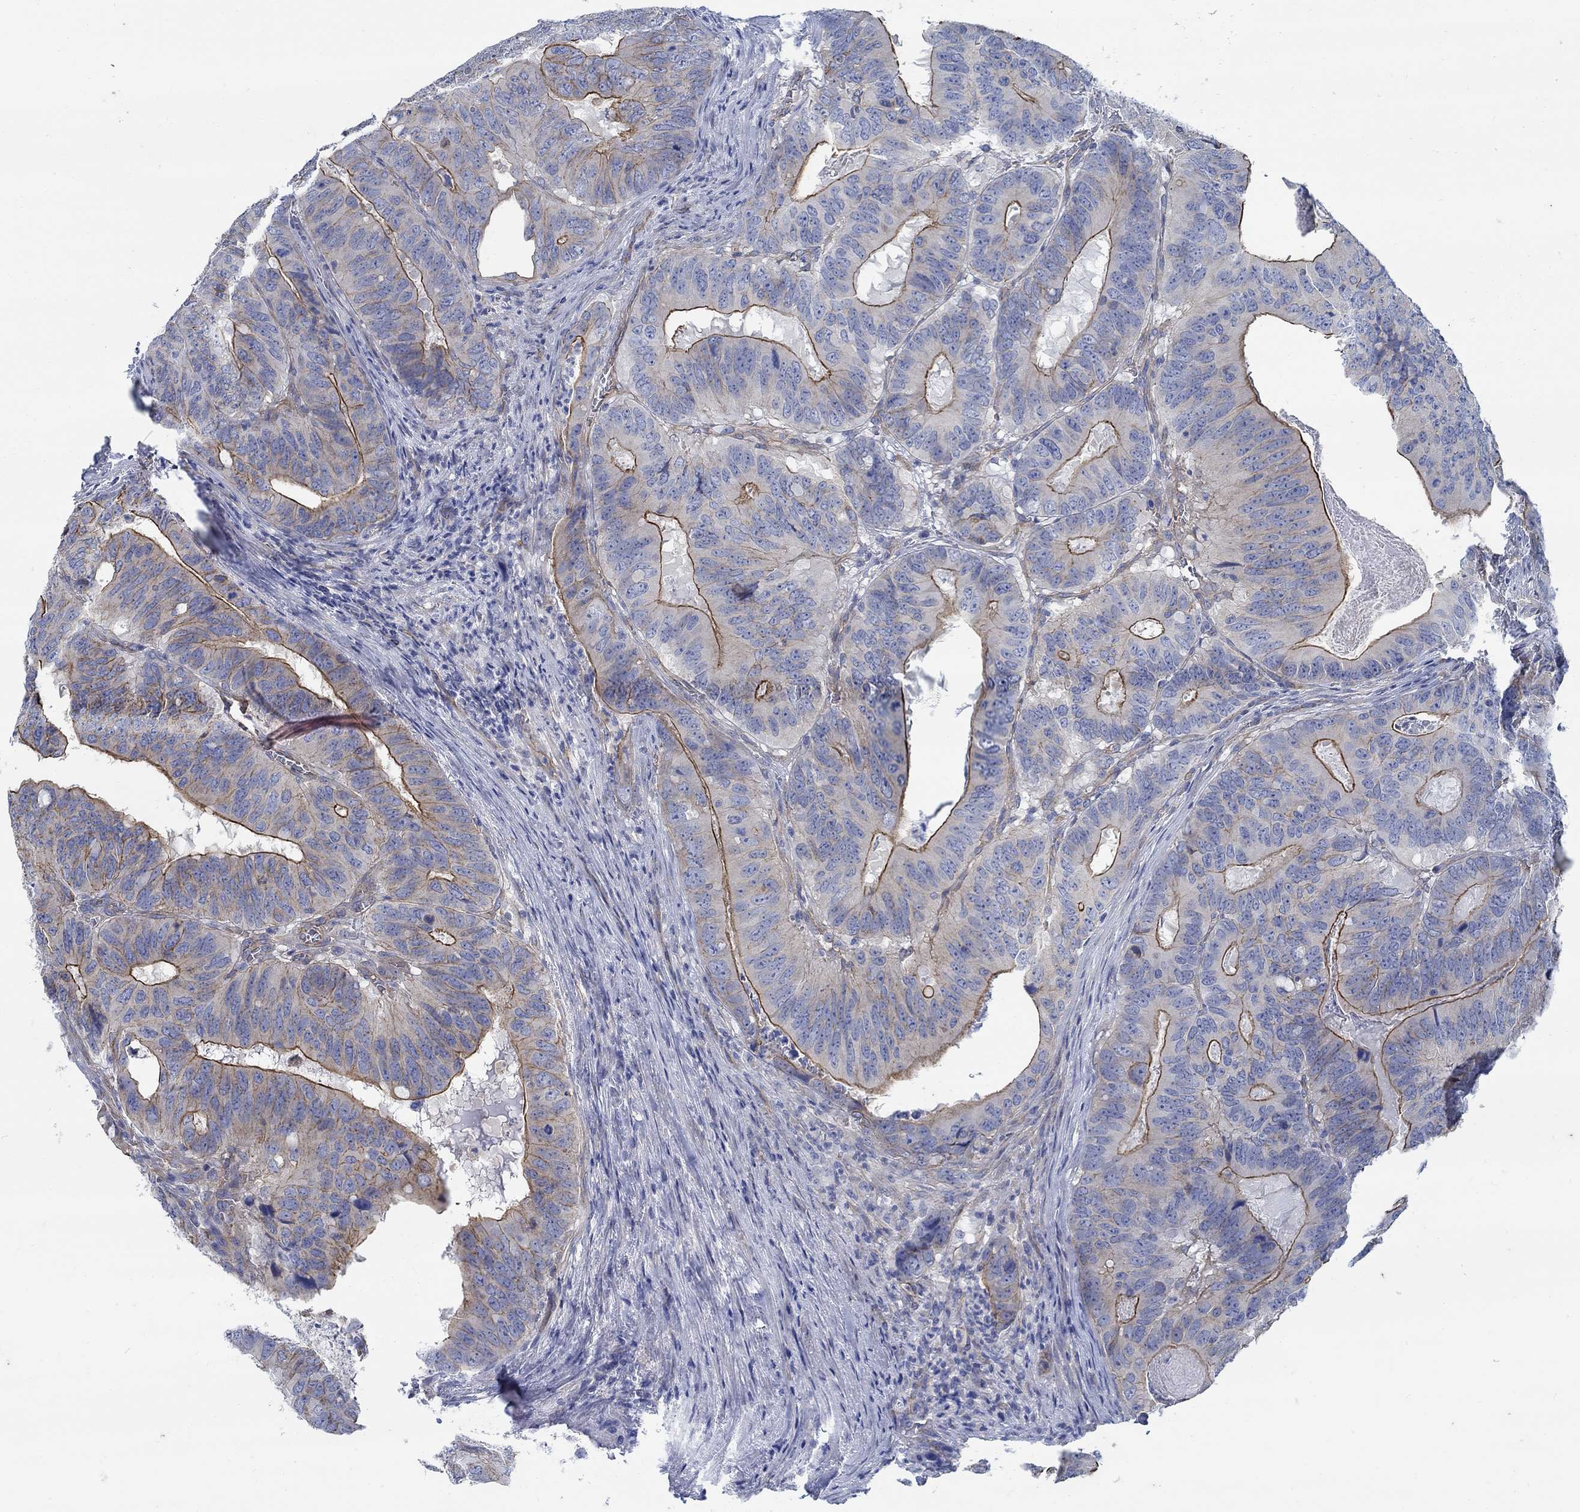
{"staining": {"intensity": "strong", "quantity": "<25%", "location": "cytoplasmic/membranous"}, "tissue": "colorectal cancer", "cell_type": "Tumor cells", "image_type": "cancer", "snomed": [{"axis": "morphology", "description": "Adenocarcinoma, NOS"}, {"axis": "topography", "description": "Colon"}], "caption": "Brown immunohistochemical staining in human colorectal adenocarcinoma shows strong cytoplasmic/membranous expression in about <25% of tumor cells.", "gene": "TMEM198", "patient": {"sex": "male", "age": 79}}